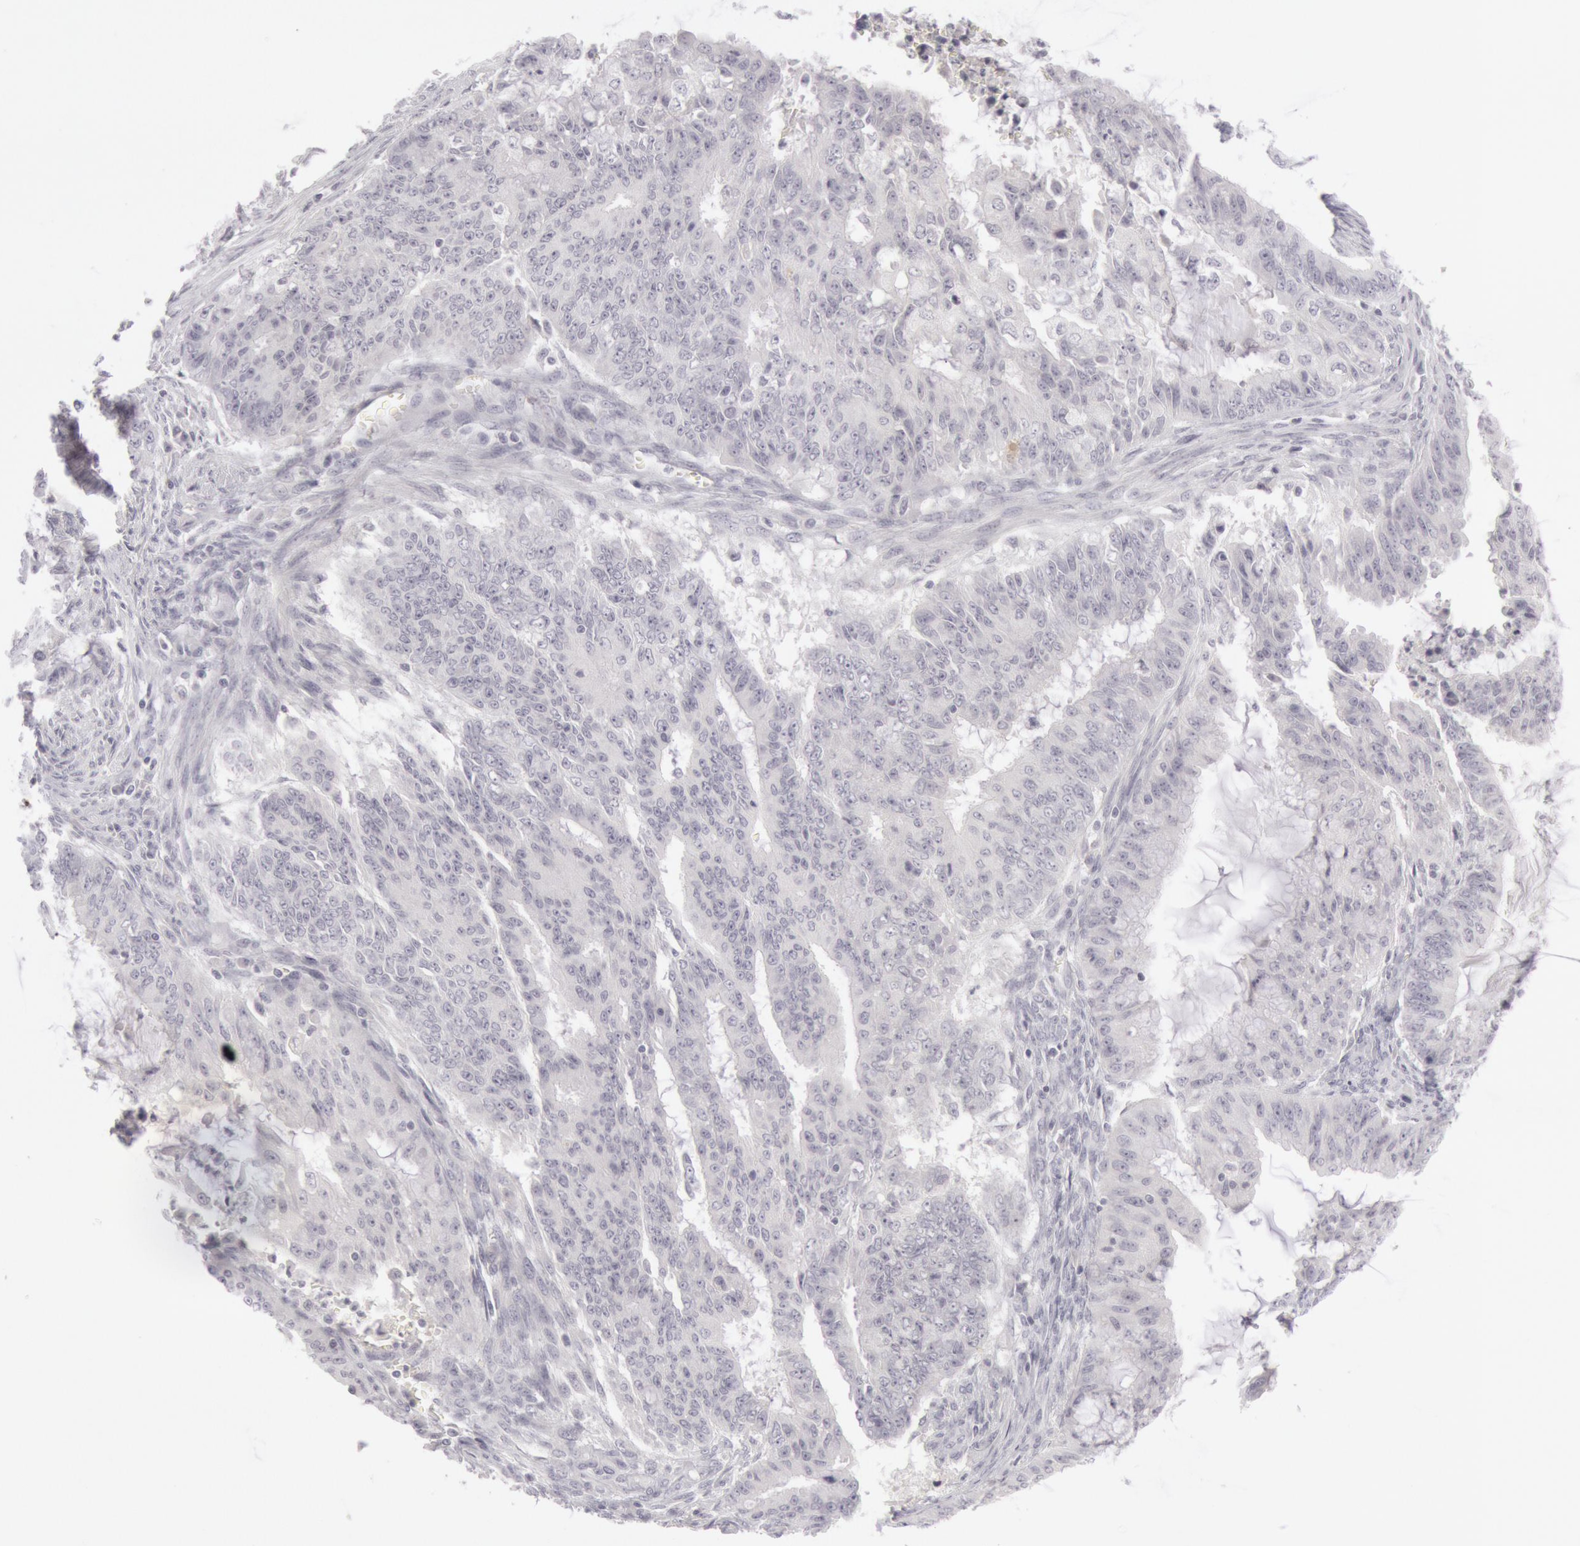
{"staining": {"intensity": "negative", "quantity": "none", "location": "none"}, "tissue": "endometrial cancer", "cell_type": "Tumor cells", "image_type": "cancer", "snomed": [{"axis": "morphology", "description": "Adenocarcinoma, NOS"}, {"axis": "topography", "description": "Endometrium"}], "caption": "IHC of human adenocarcinoma (endometrial) shows no positivity in tumor cells.", "gene": "KRT16", "patient": {"sex": "female", "age": 75}}